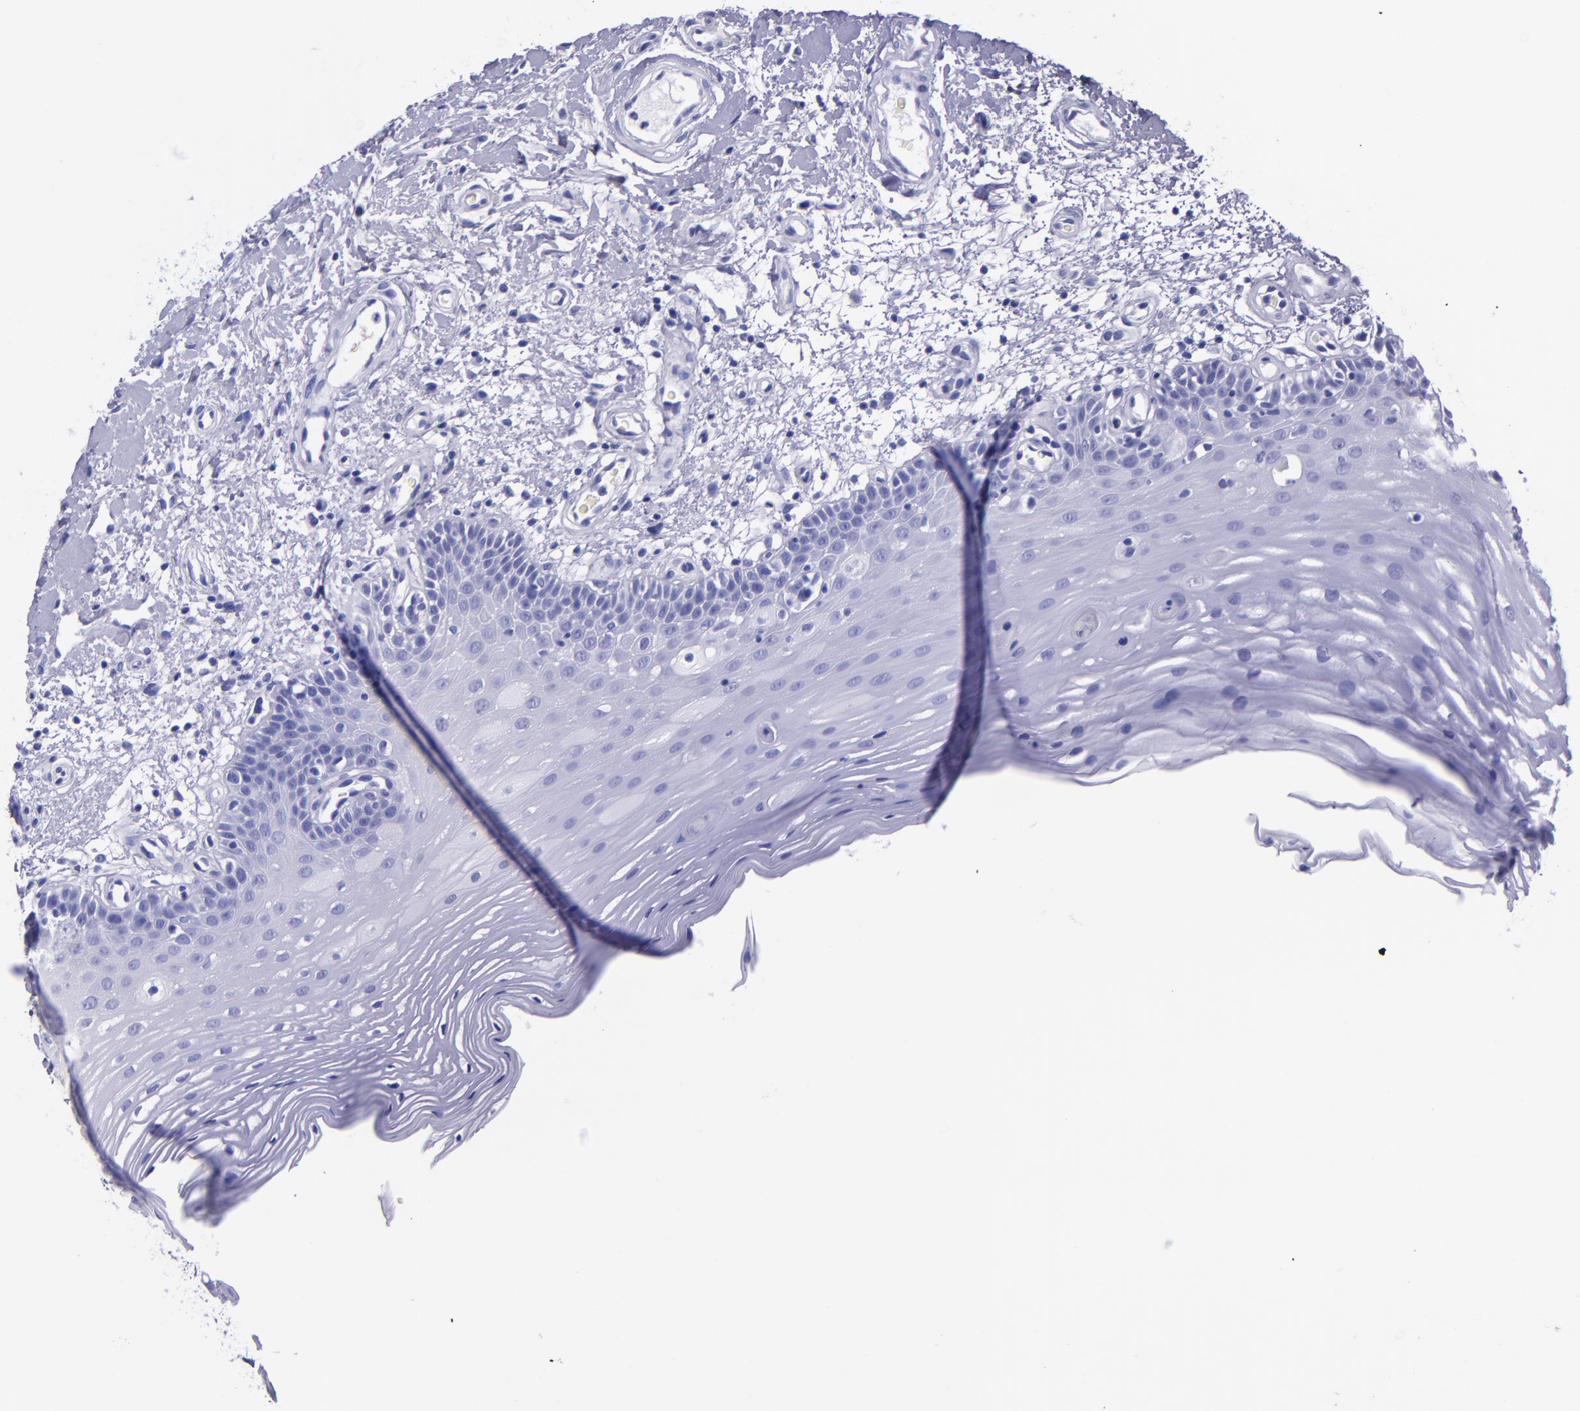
{"staining": {"intensity": "negative", "quantity": "none", "location": "none"}, "tissue": "oral mucosa", "cell_type": "Squamous epithelial cells", "image_type": "normal", "snomed": [{"axis": "morphology", "description": "Normal tissue, NOS"}, {"axis": "morphology", "description": "Squamous cell carcinoma, NOS"}, {"axis": "topography", "description": "Skeletal muscle"}, {"axis": "topography", "description": "Oral tissue"}, {"axis": "topography", "description": "Head-Neck"}], "caption": "DAB immunohistochemical staining of benign oral mucosa reveals no significant expression in squamous epithelial cells.", "gene": "KRT4", "patient": {"sex": "male", "age": 71}}